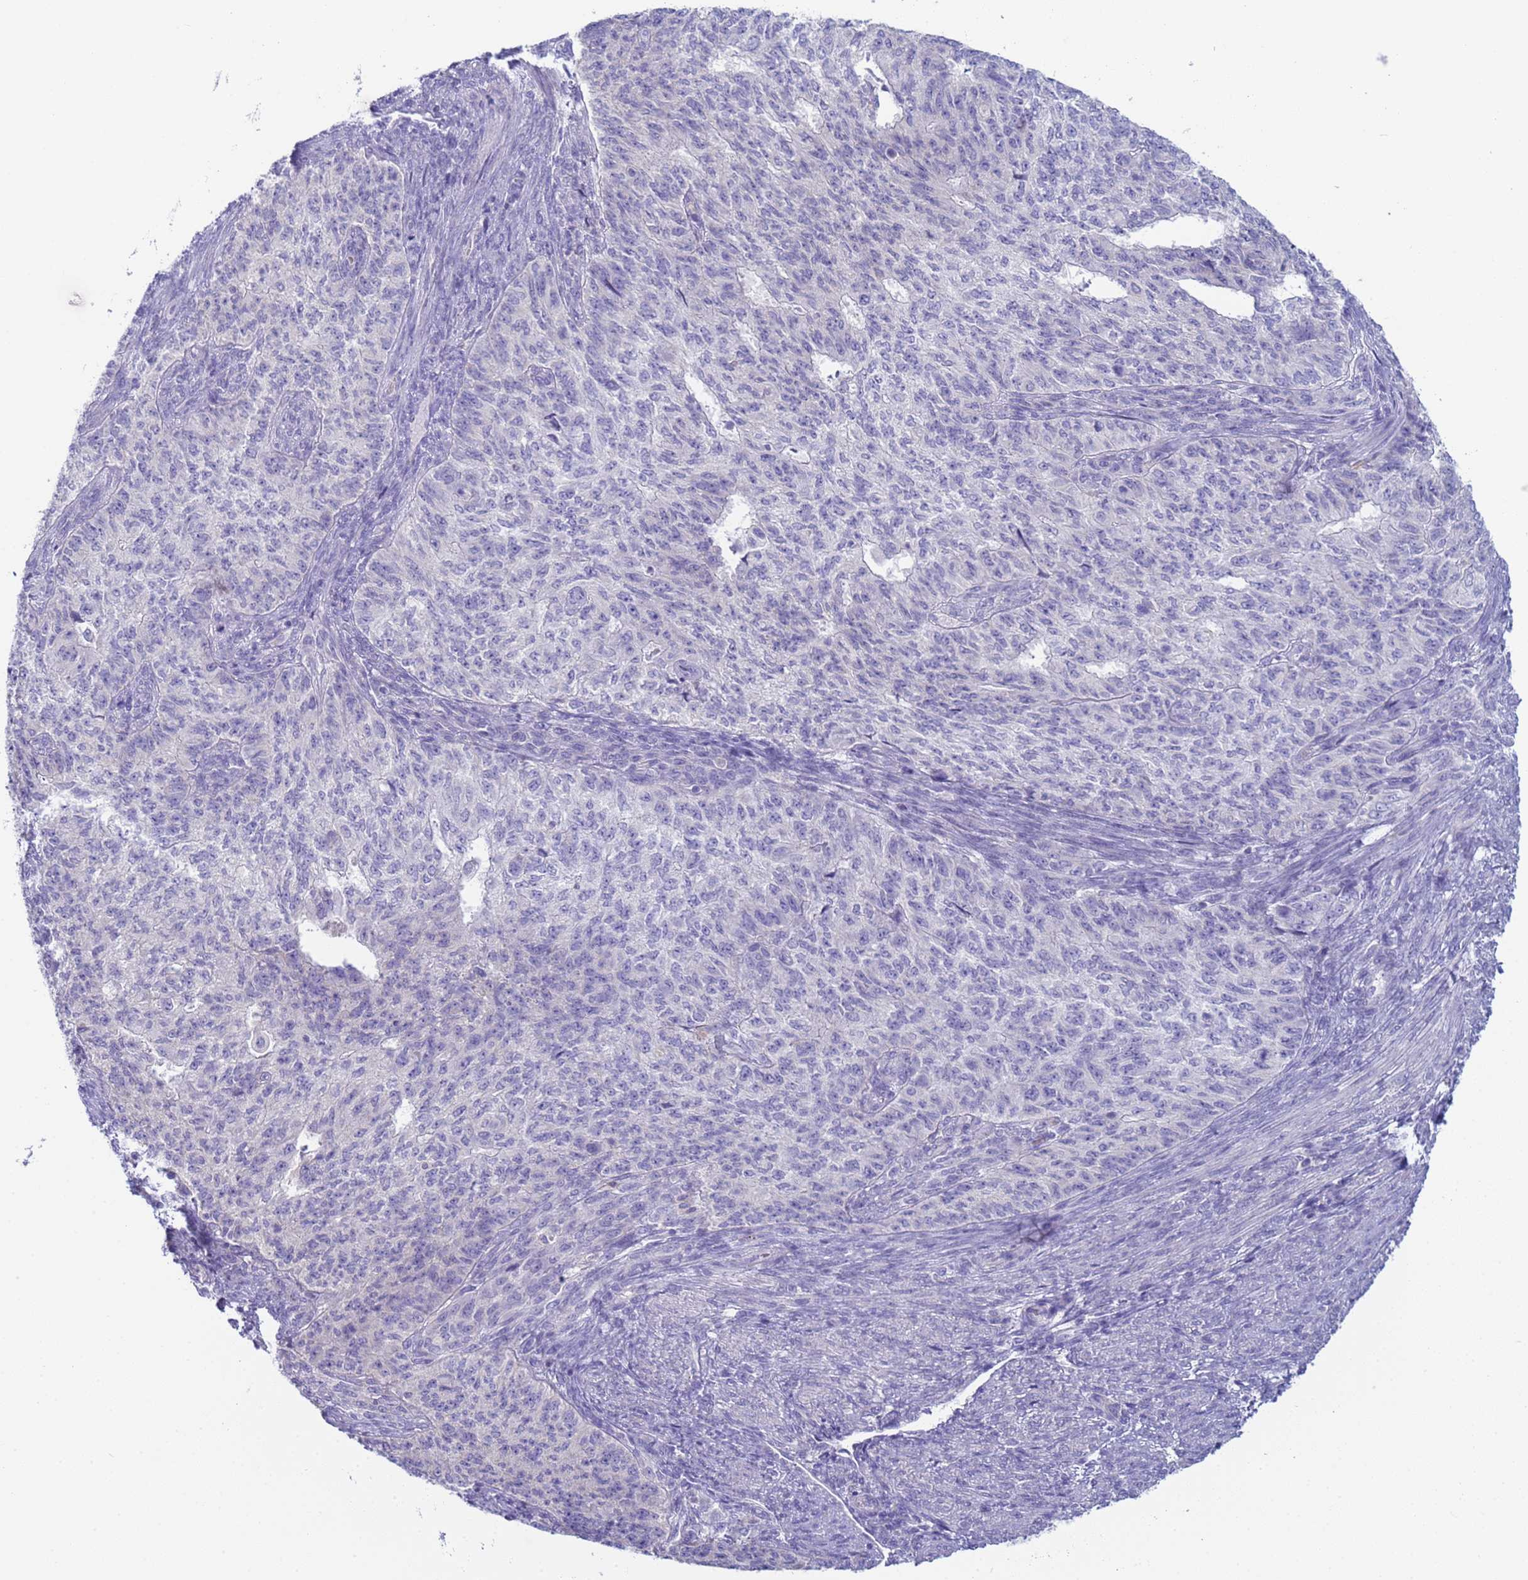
{"staining": {"intensity": "negative", "quantity": "none", "location": "none"}, "tissue": "endometrial cancer", "cell_type": "Tumor cells", "image_type": "cancer", "snomed": [{"axis": "morphology", "description": "Adenocarcinoma, NOS"}, {"axis": "topography", "description": "Endometrium"}], "caption": "An immunohistochemistry (IHC) image of endometrial adenocarcinoma is shown. There is no staining in tumor cells of endometrial adenocarcinoma.", "gene": "CR1", "patient": {"sex": "female", "age": 32}}